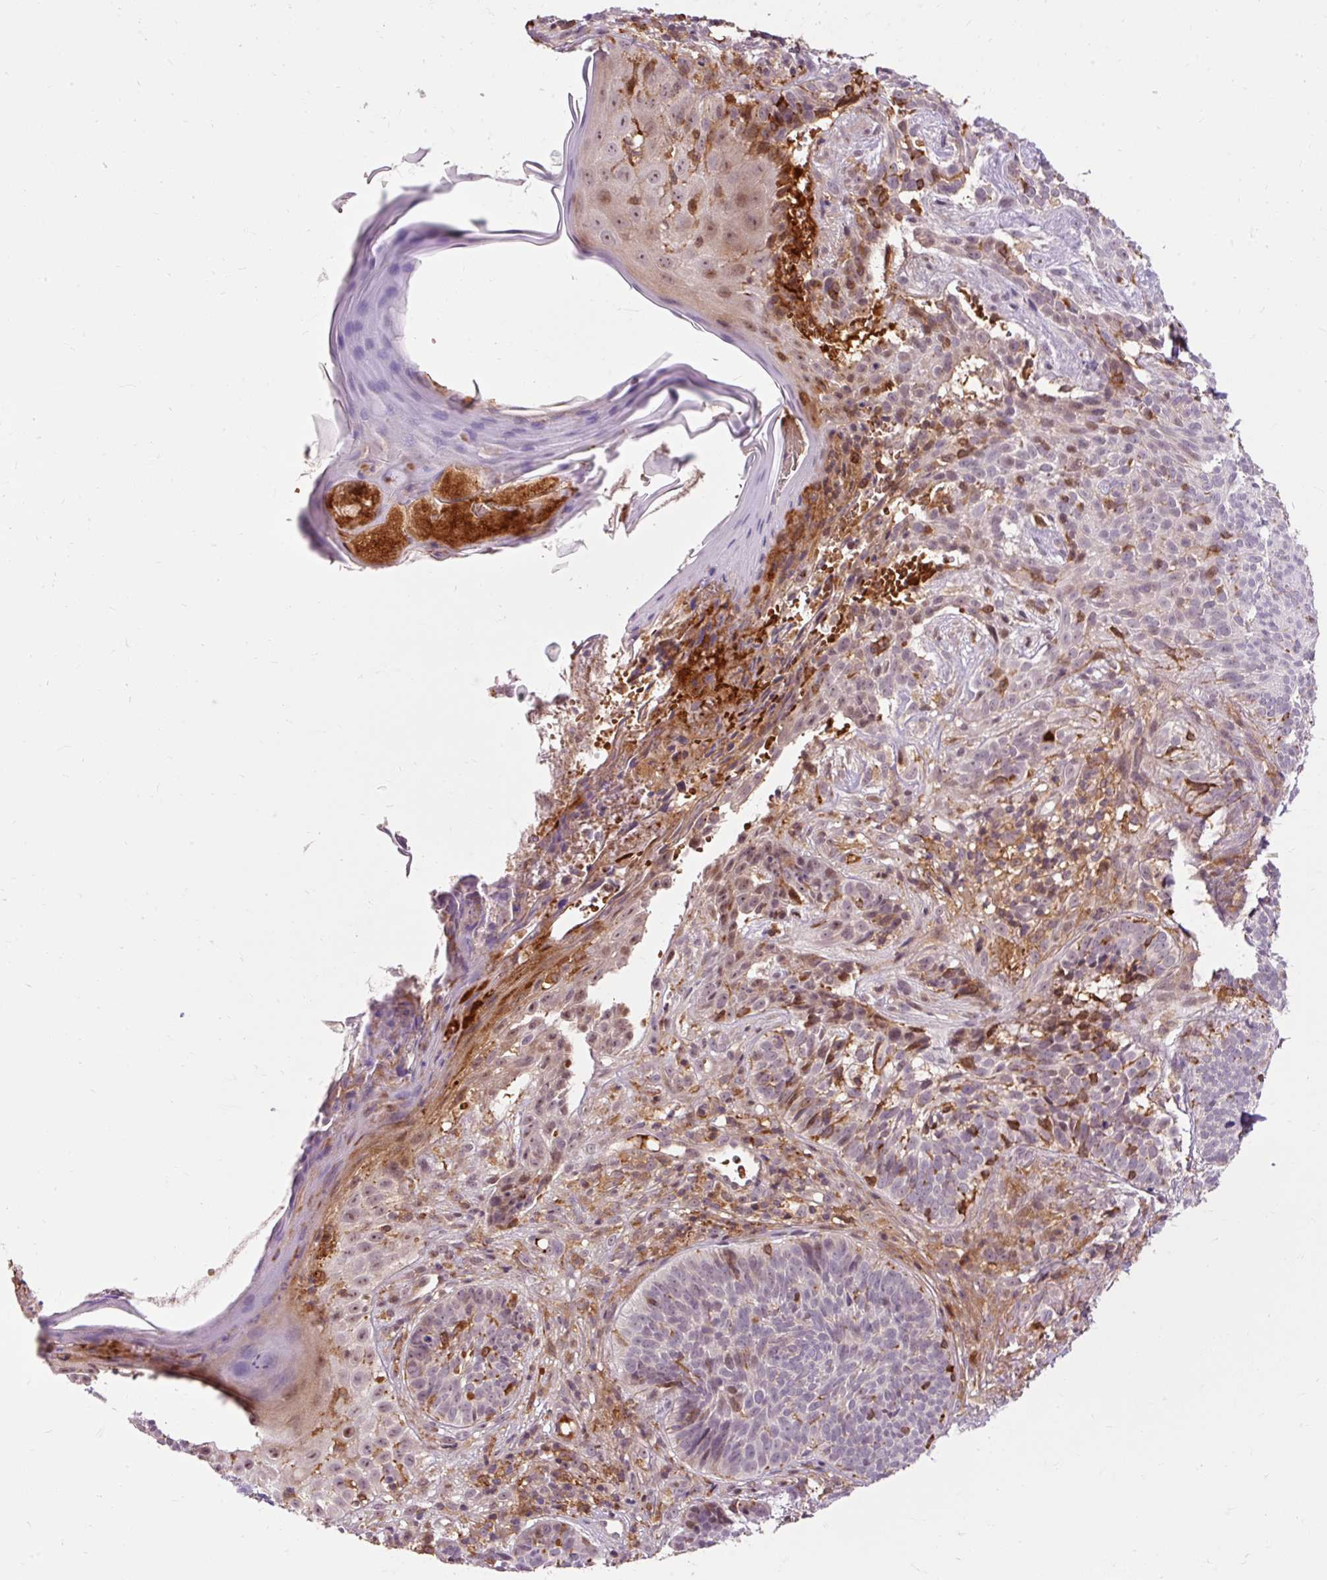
{"staining": {"intensity": "moderate", "quantity": "<25%", "location": "cytoplasmic/membranous"}, "tissue": "skin cancer", "cell_type": "Tumor cells", "image_type": "cancer", "snomed": [{"axis": "morphology", "description": "Basal cell carcinoma"}, {"axis": "topography", "description": "Skin"}], "caption": "There is low levels of moderate cytoplasmic/membranous positivity in tumor cells of skin cancer, as demonstrated by immunohistochemical staining (brown color).", "gene": "CEBPZ", "patient": {"sex": "male", "age": 70}}